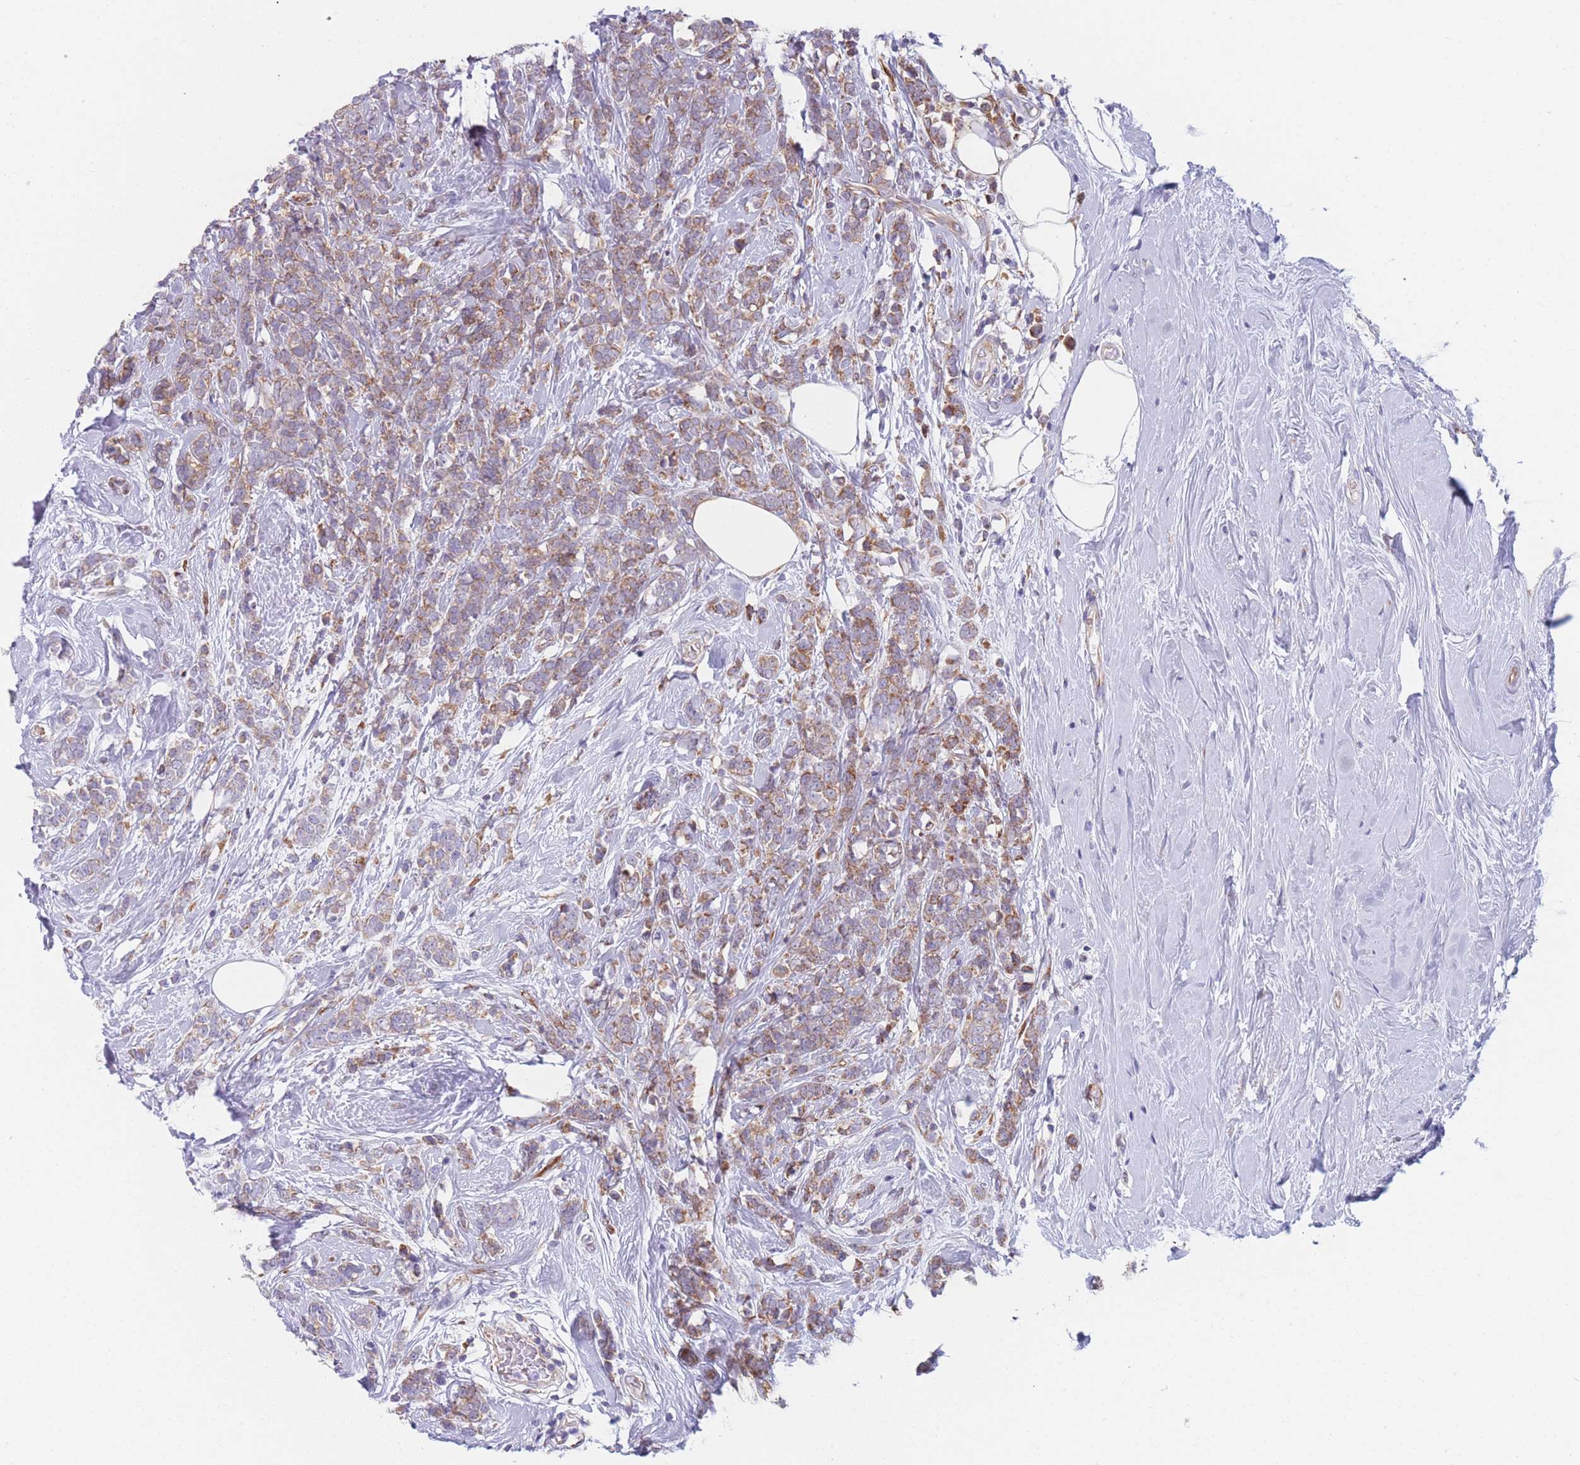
{"staining": {"intensity": "moderate", "quantity": ">75%", "location": "cytoplasmic/membranous"}, "tissue": "breast cancer", "cell_type": "Tumor cells", "image_type": "cancer", "snomed": [{"axis": "morphology", "description": "Lobular carcinoma"}, {"axis": "topography", "description": "Breast"}], "caption": "Human lobular carcinoma (breast) stained with a protein marker reveals moderate staining in tumor cells.", "gene": "AK9", "patient": {"sex": "female", "age": 58}}